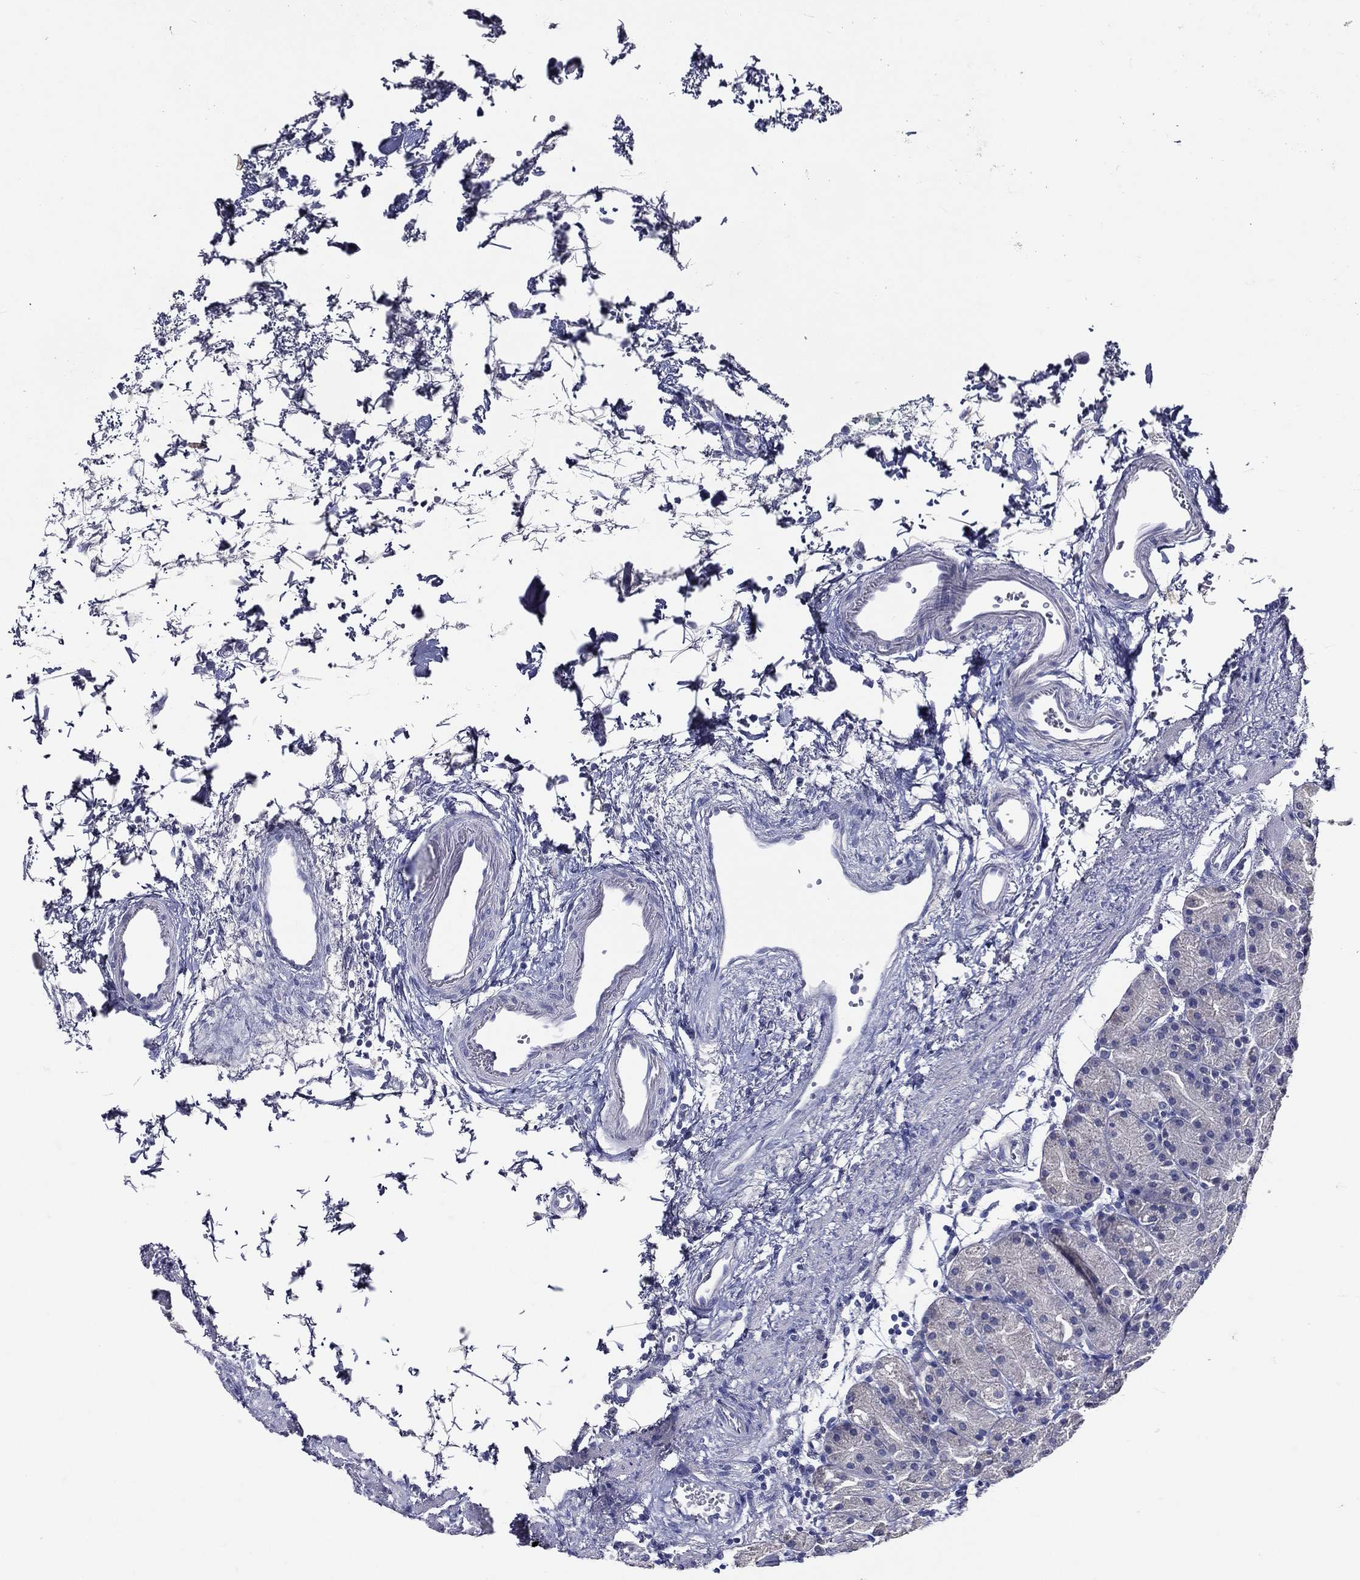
{"staining": {"intensity": "negative", "quantity": "none", "location": "none"}, "tissue": "stomach", "cell_type": "Glandular cells", "image_type": "normal", "snomed": [{"axis": "morphology", "description": "Normal tissue, NOS"}, {"axis": "morphology", "description": "Adenocarcinoma, NOS"}, {"axis": "topography", "description": "Stomach"}], "caption": "Immunohistochemistry micrograph of benign stomach stained for a protein (brown), which demonstrates no staining in glandular cells. (DAB (3,3'-diaminobenzidine) immunohistochemistry (IHC), high magnification).", "gene": "TGM1", "patient": {"sex": "female", "age": 81}}